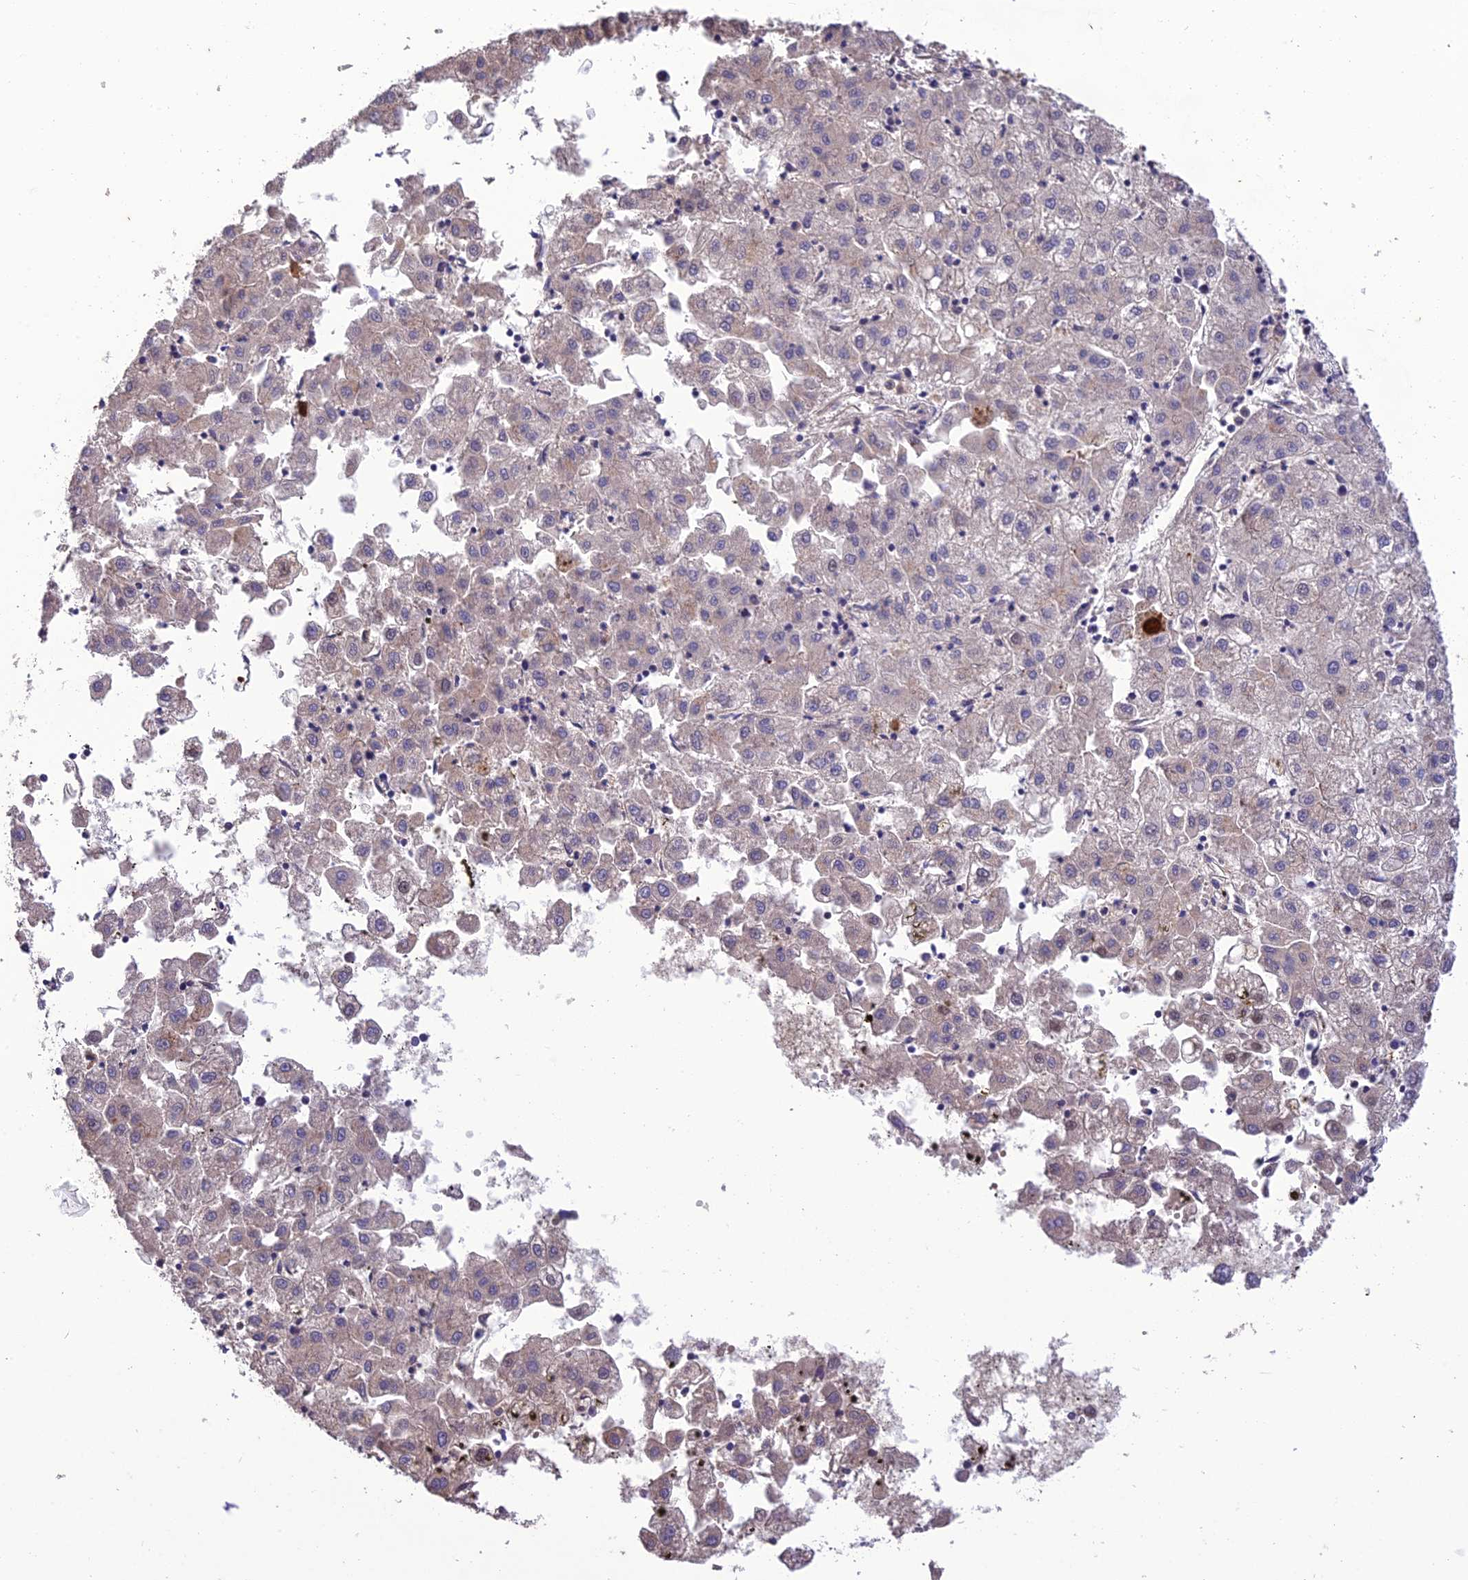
{"staining": {"intensity": "weak", "quantity": "<25%", "location": "cytoplasmic/membranous"}, "tissue": "liver cancer", "cell_type": "Tumor cells", "image_type": "cancer", "snomed": [{"axis": "morphology", "description": "Carcinoma, Hepatocellular, NOS"}, {"axis": "topography", "description": "Liver"}], "caption": "This is an IHC histopathology image of liver cancer. There is no positivity in tumor cells.", "gene": "MIOS", "patient": {"sex": "male", "age": 72}}